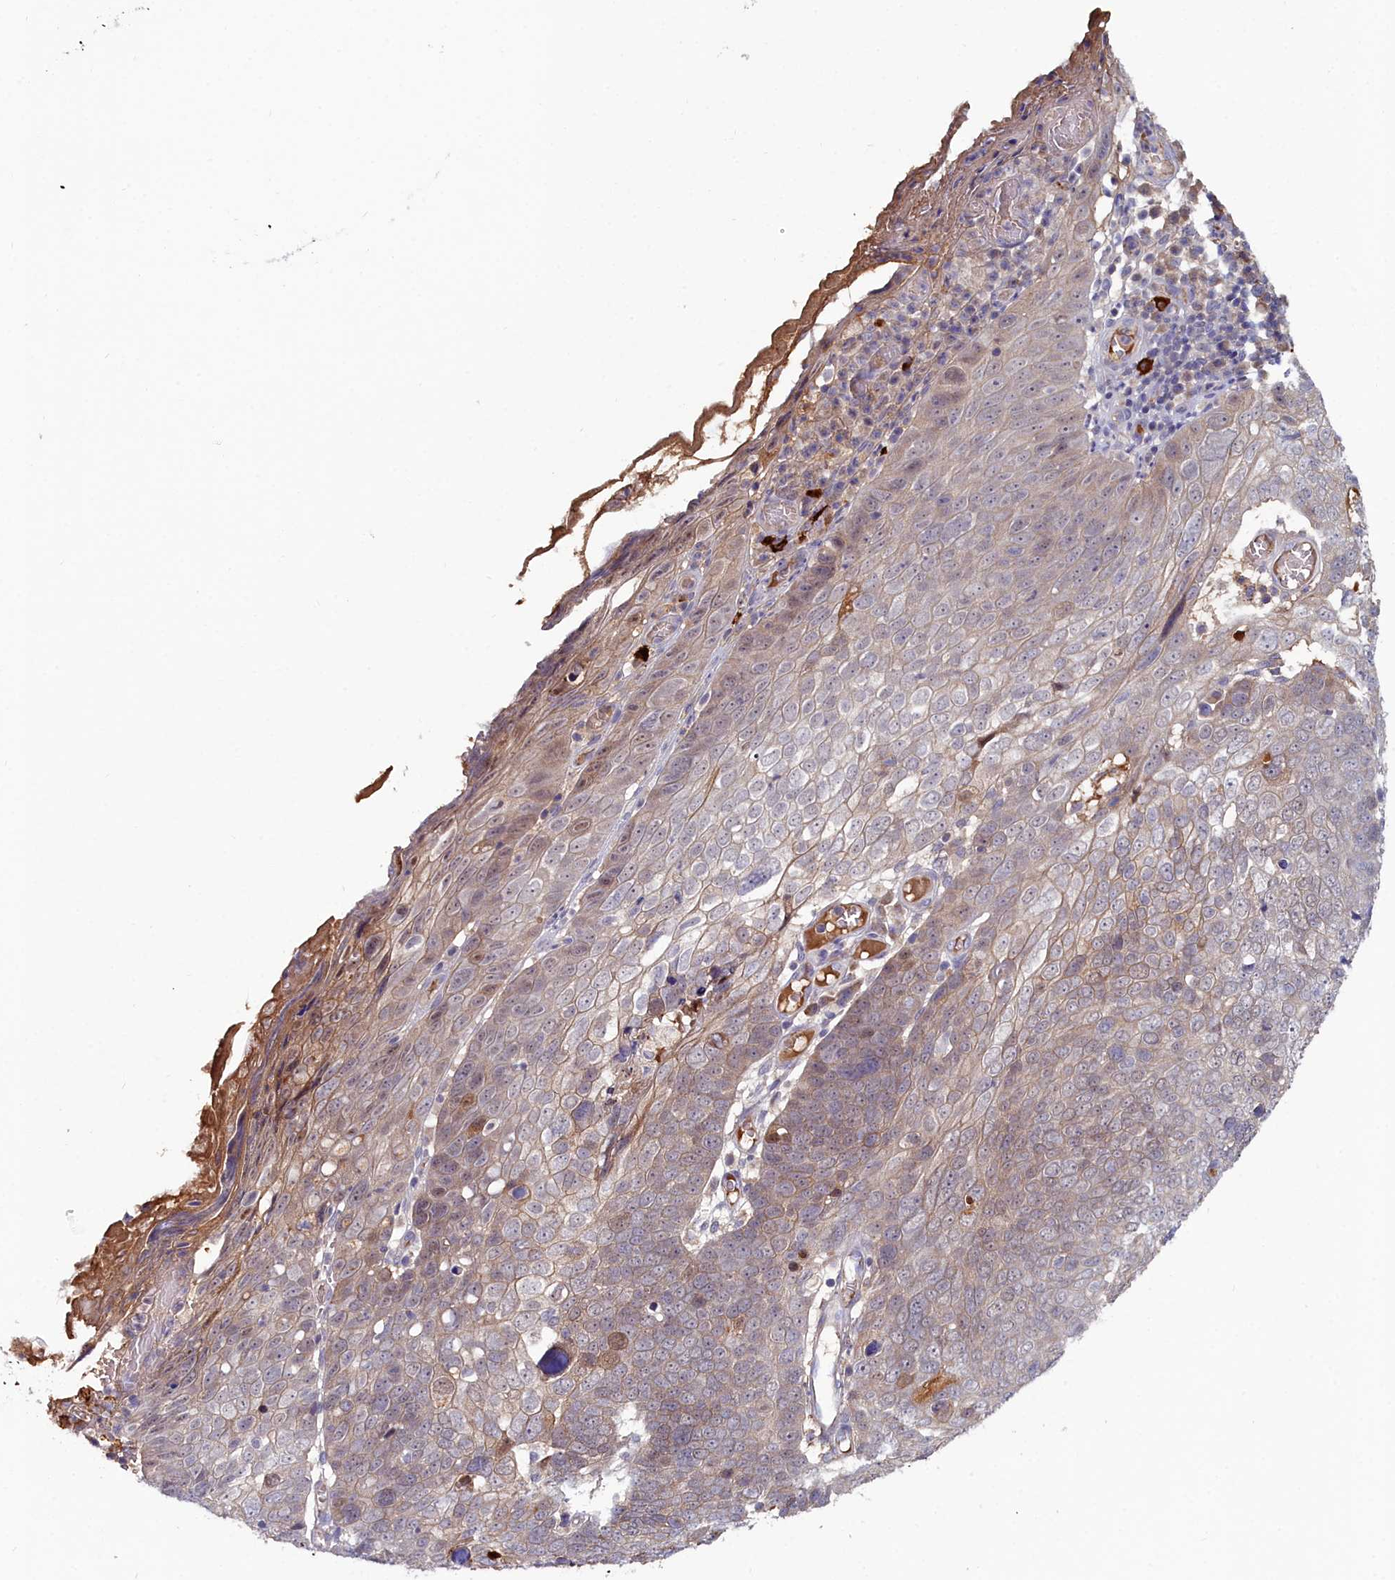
{"staining": {"intensity": "weak", "quantity": "25%-75%", "location": "cytoplasmic/membranous"}, "tissue": "skin cancer", "cell_type": "Tumor cells", "image_type": "cancer", "snomed": [{"axis": "morphology", "description": "Squamous cell carcinoma, NOS"}, {"axis": "topography", "description": "Skin"}], "caption": "Skin cancer stained for a protein (brown) shows weak cytoplasmic/membranous positive positivity in about 25%-75% of tumor cells.", "gene": "KCTD18", "patient": {"sex": "male", "age": 71}}